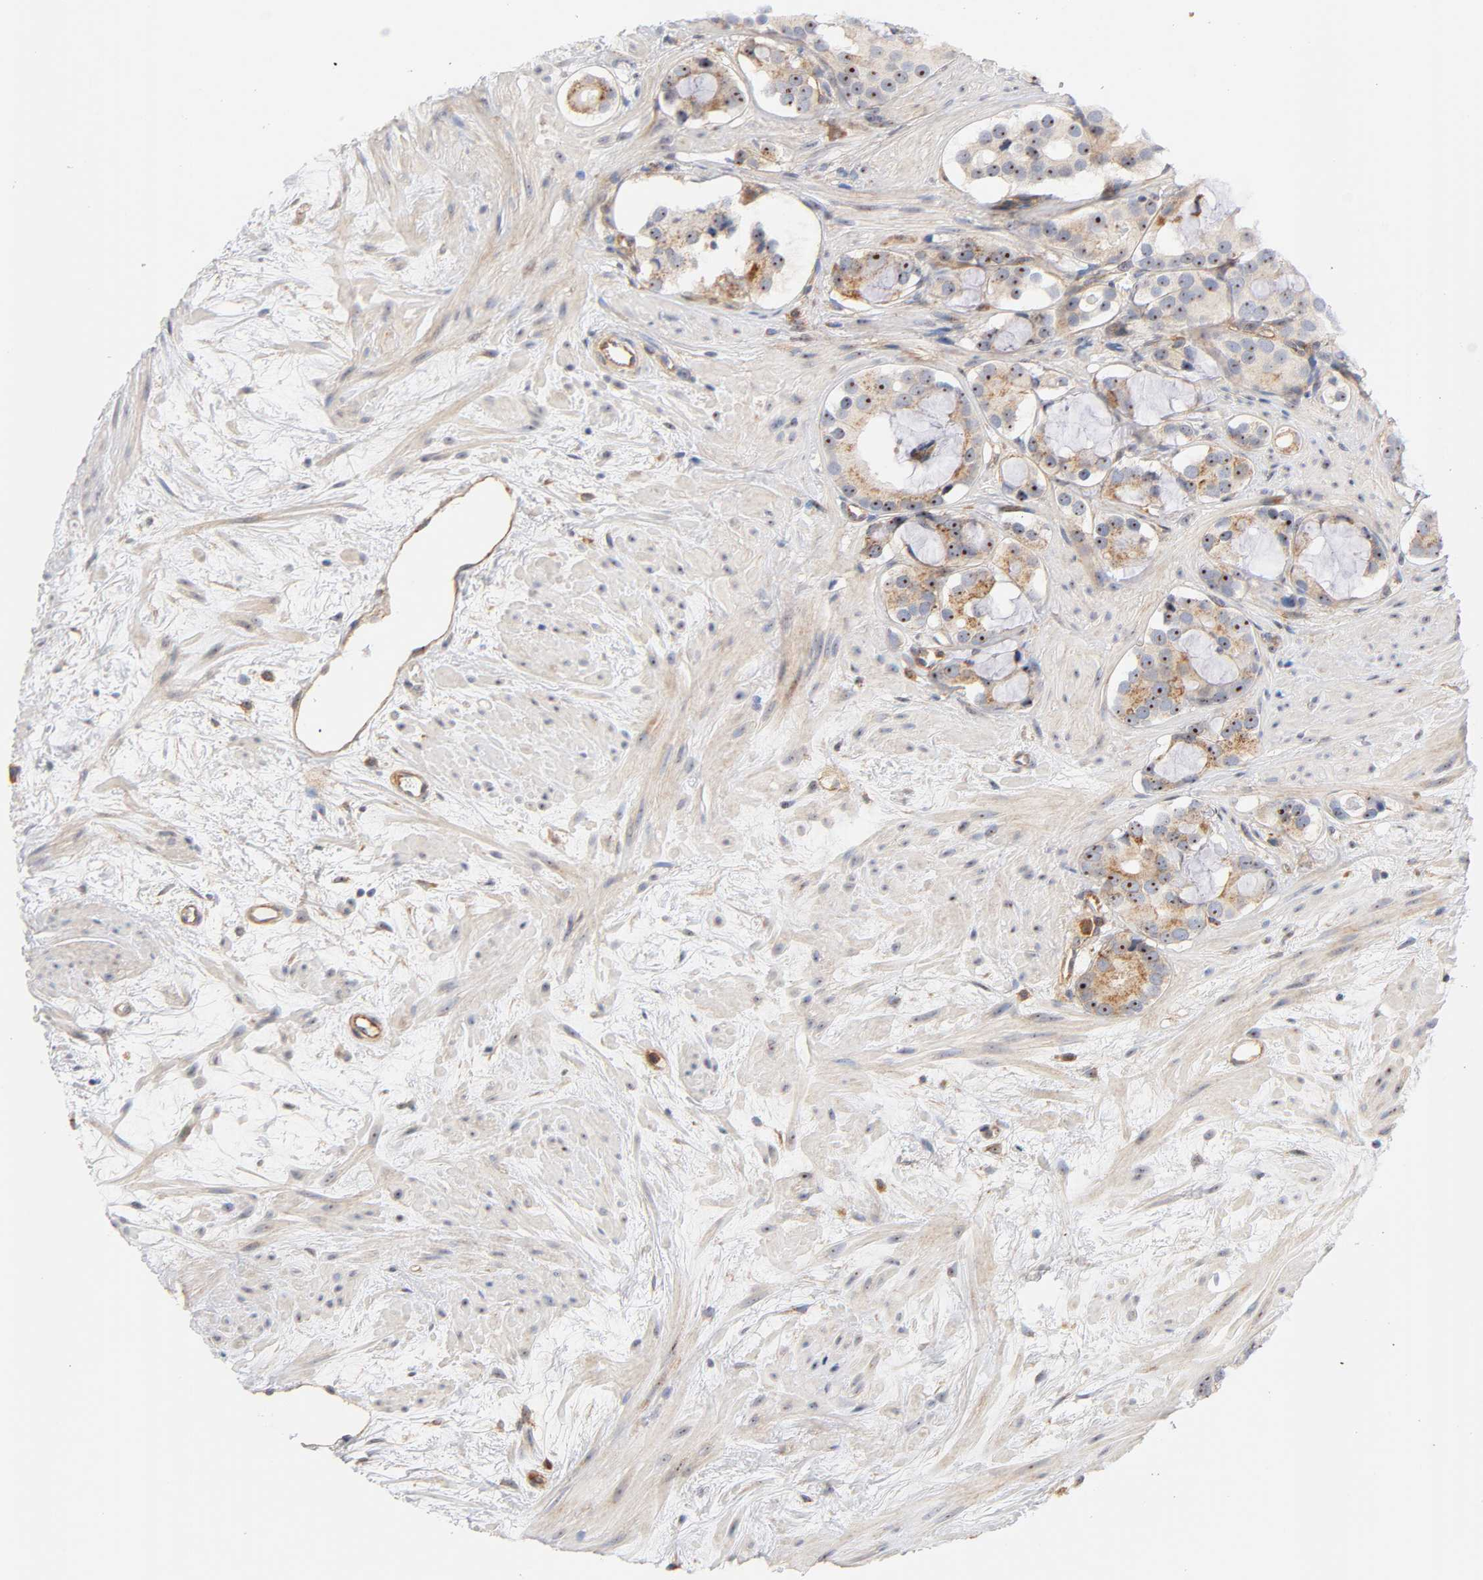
{"staining": {"intensity": "strong", "quantity": ">75%", "location": "cytoplasmic/membranous,nuclear"}, "tissue": "prostate cancer", "cell_type": "Tumor cells", "image_type": "cancer", "snomed": [{"axis": "morphology", "description": "Adenocarcinoma, Low grade"}, {"axis": "topography", "description": "Prostate"}], "caption": "Strong cytoplasmic/membranous and nuclear staining for a protein is seen in about >75% of tumor cells of prostate cancer (low-grade adenocarcinoma) using immunohistochemistry.", "gene": "PLD1", "patient": {"sex": "male", "age": 57}}